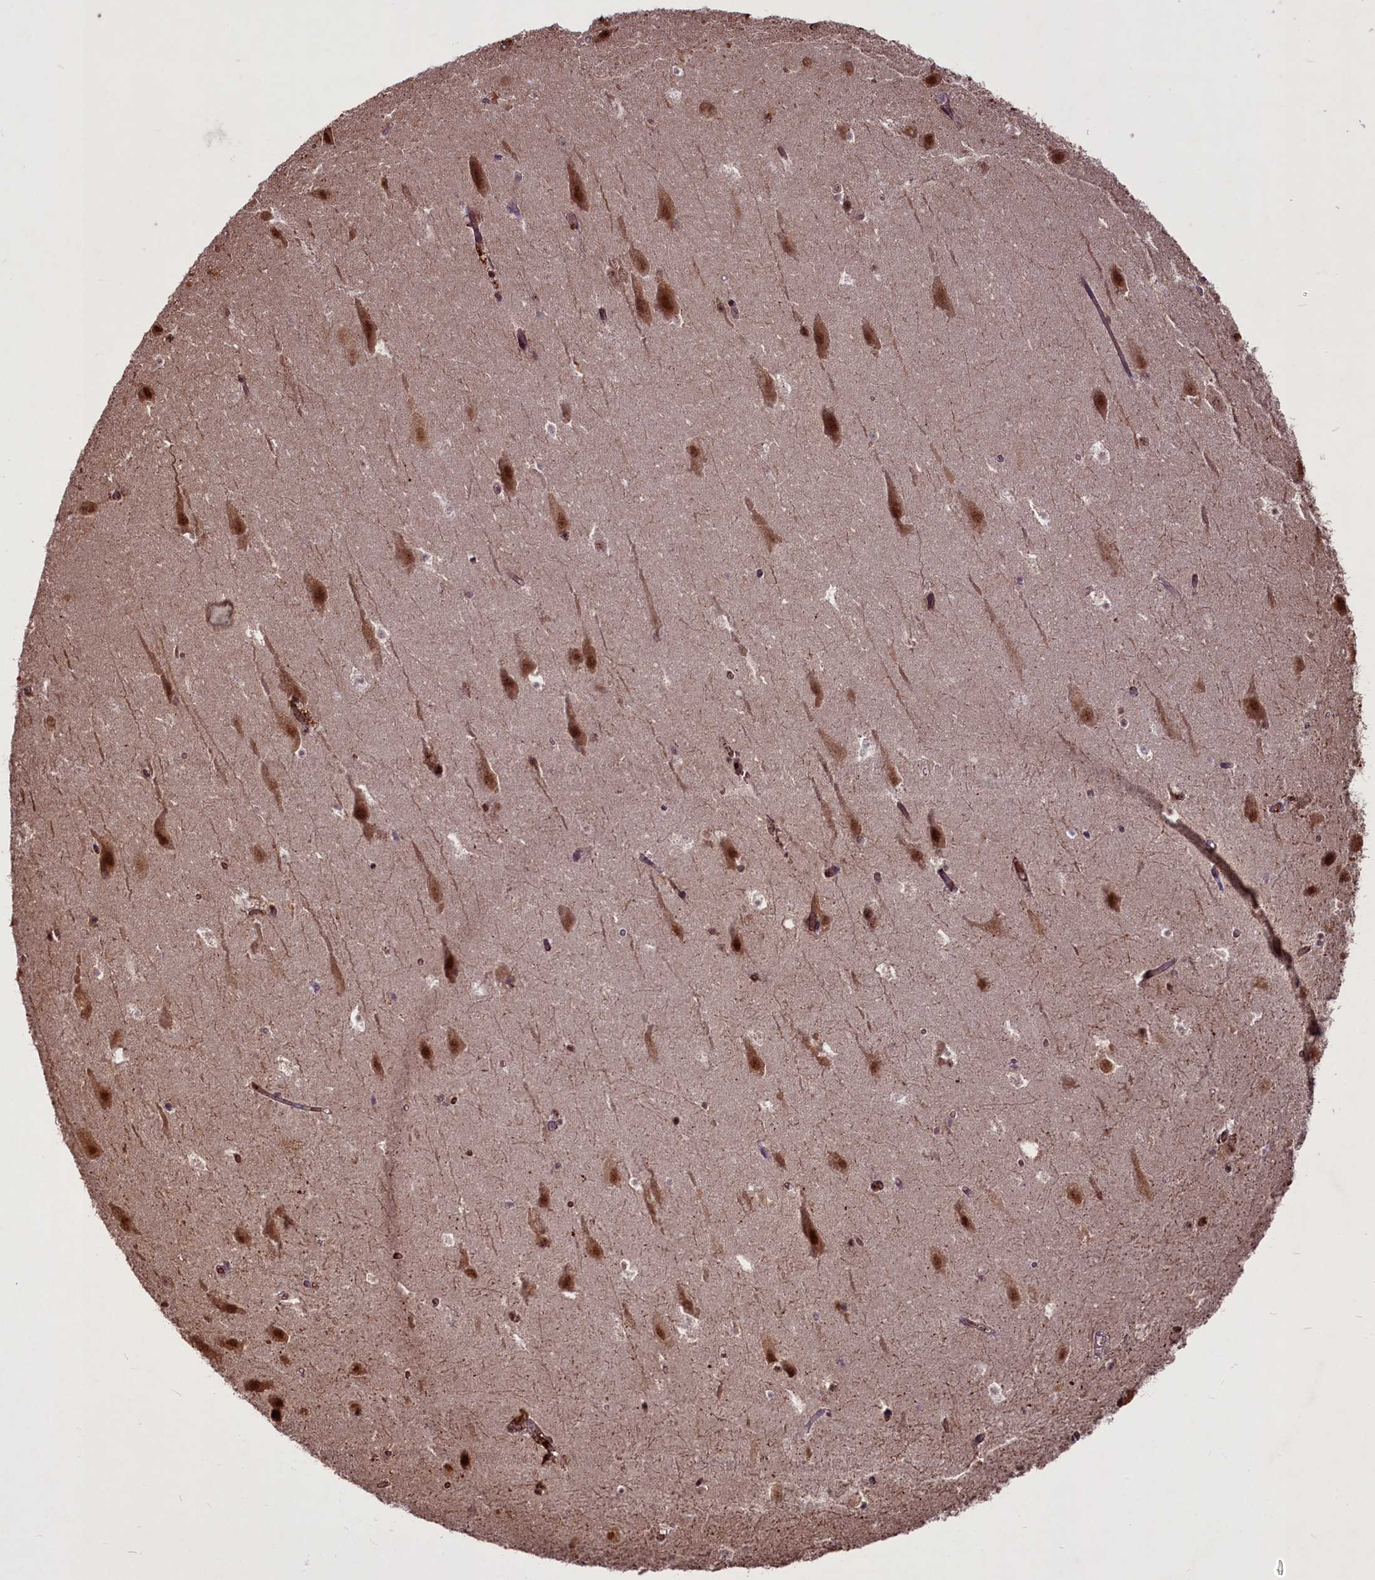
{"staining": {"intensity": "moderate", "quantity": "<25%", "location": "cytoplasmic/membranous,nuclear"}, "tissue": "hippocampus", "cell_type": "Glial cells", "image_type": "normal", "snomed": [{"axis": "morphology", "description": "Normal tissue, NOS"}, {"axis": "topography", "description": "Hippocampus"}], "caption": "Immunohistochemistry of normal hippocampus shows low levels of moderate cytoplasmic/membranous,nuclear staining in approximately <25% of glial cells. The staining was performed using DAB to visualize the protein expression in brown, while the nuclei were stained in blue with hematoxylin (Magnification: 20x).", "gene": "SUSD3", "patient": {"sex": "female", "age": 52}}